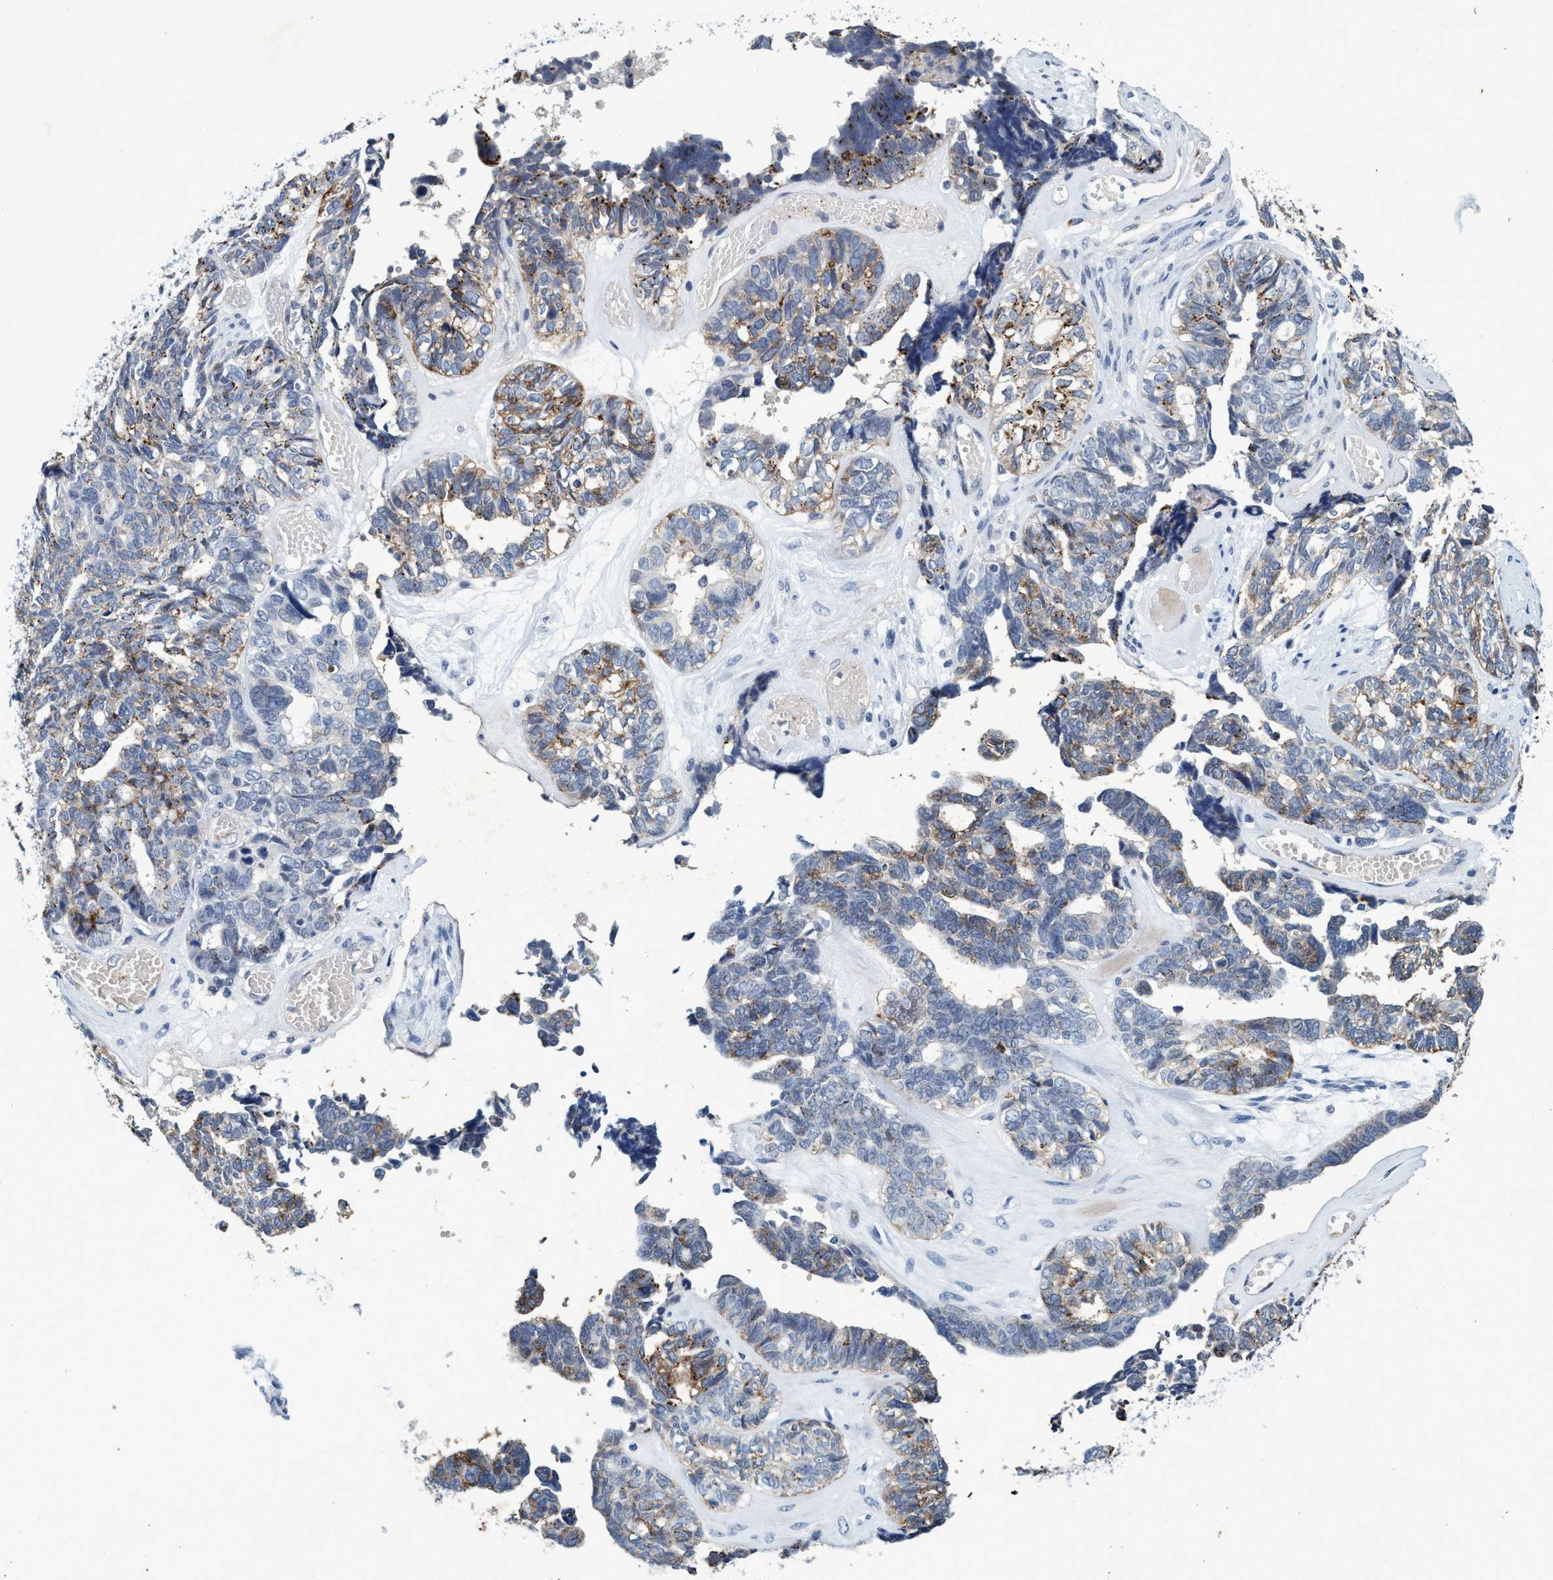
{"staining": {"intensity": "weak", "quantity": "25%-75%", "location": "cytoplasmic/membranous"}, "tissue": "ovarian cancer", "cell_type": "Tumor cells", "image_type": "cancer", "snomed": [{"axis": "morphology", "description": "Cystadenocarcinoma, serous, NOS"}, {"axis": "topography", "description": "Ovary"}], "caption": "Protein expression analysis of human ovarian cancer reveals weak cytoplasmic/membranous staining in approximately 25%-75% of tumor cells. The protein of interest is shown in brown color, while the nuclei are stained blue.", "gene": "GRB14", "patient": {"sex": "female", "age": 79}}